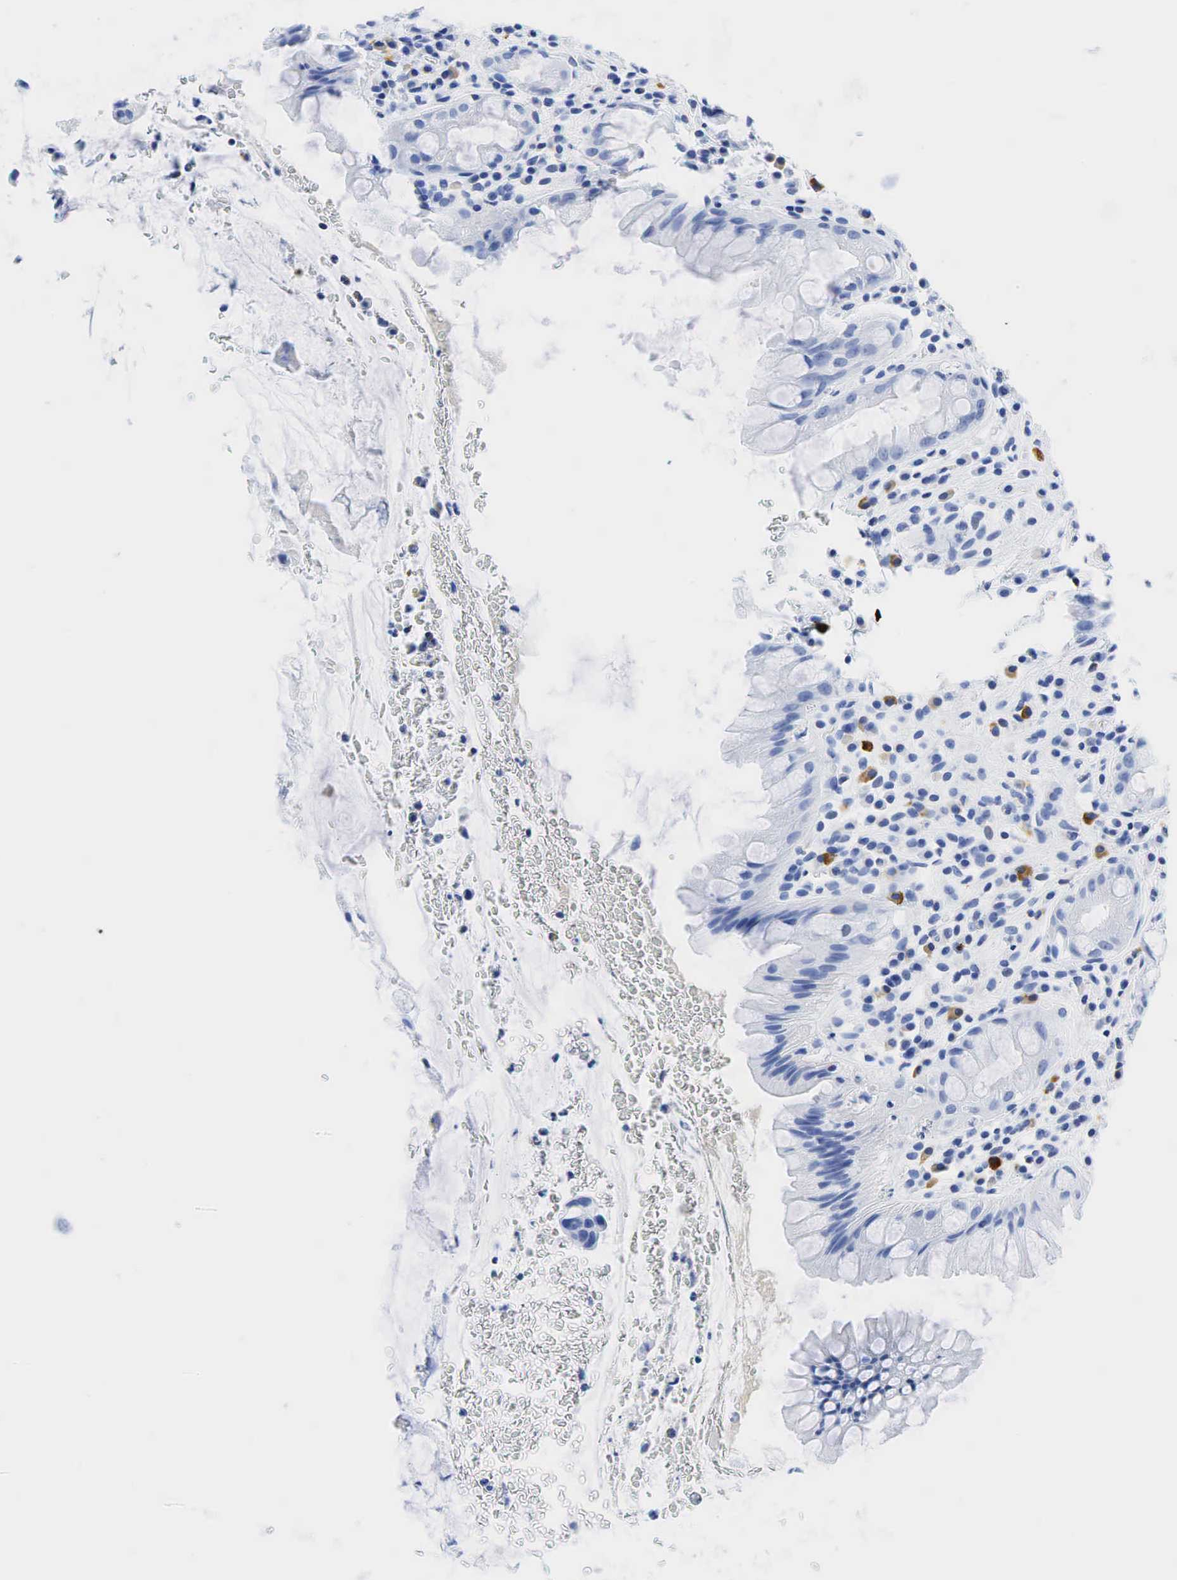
{"staining": {"intensity": "negative", "quantity": "none", "location": "none"}, "tissue": "rectum", "cell_type": "Glandular cells", "image_type": "normal", "snomed": [{"axis": "morphology", "description": "Normal tissue, NOS"}, {"axis": "topography", "description": "Rectum"}], "caption": "Immunohistochemical staining of benign human rectum displays no significant expression in glandular cells. (Stains: DAB (3,3'-diaminobenzidine) immunohistochemistry (IHC) with hematoxylin counter stain, Microscopy: brightfield microscopy at high magnification).", "gene": "INHA", "patient": {"sex": "male", "age": 65}}